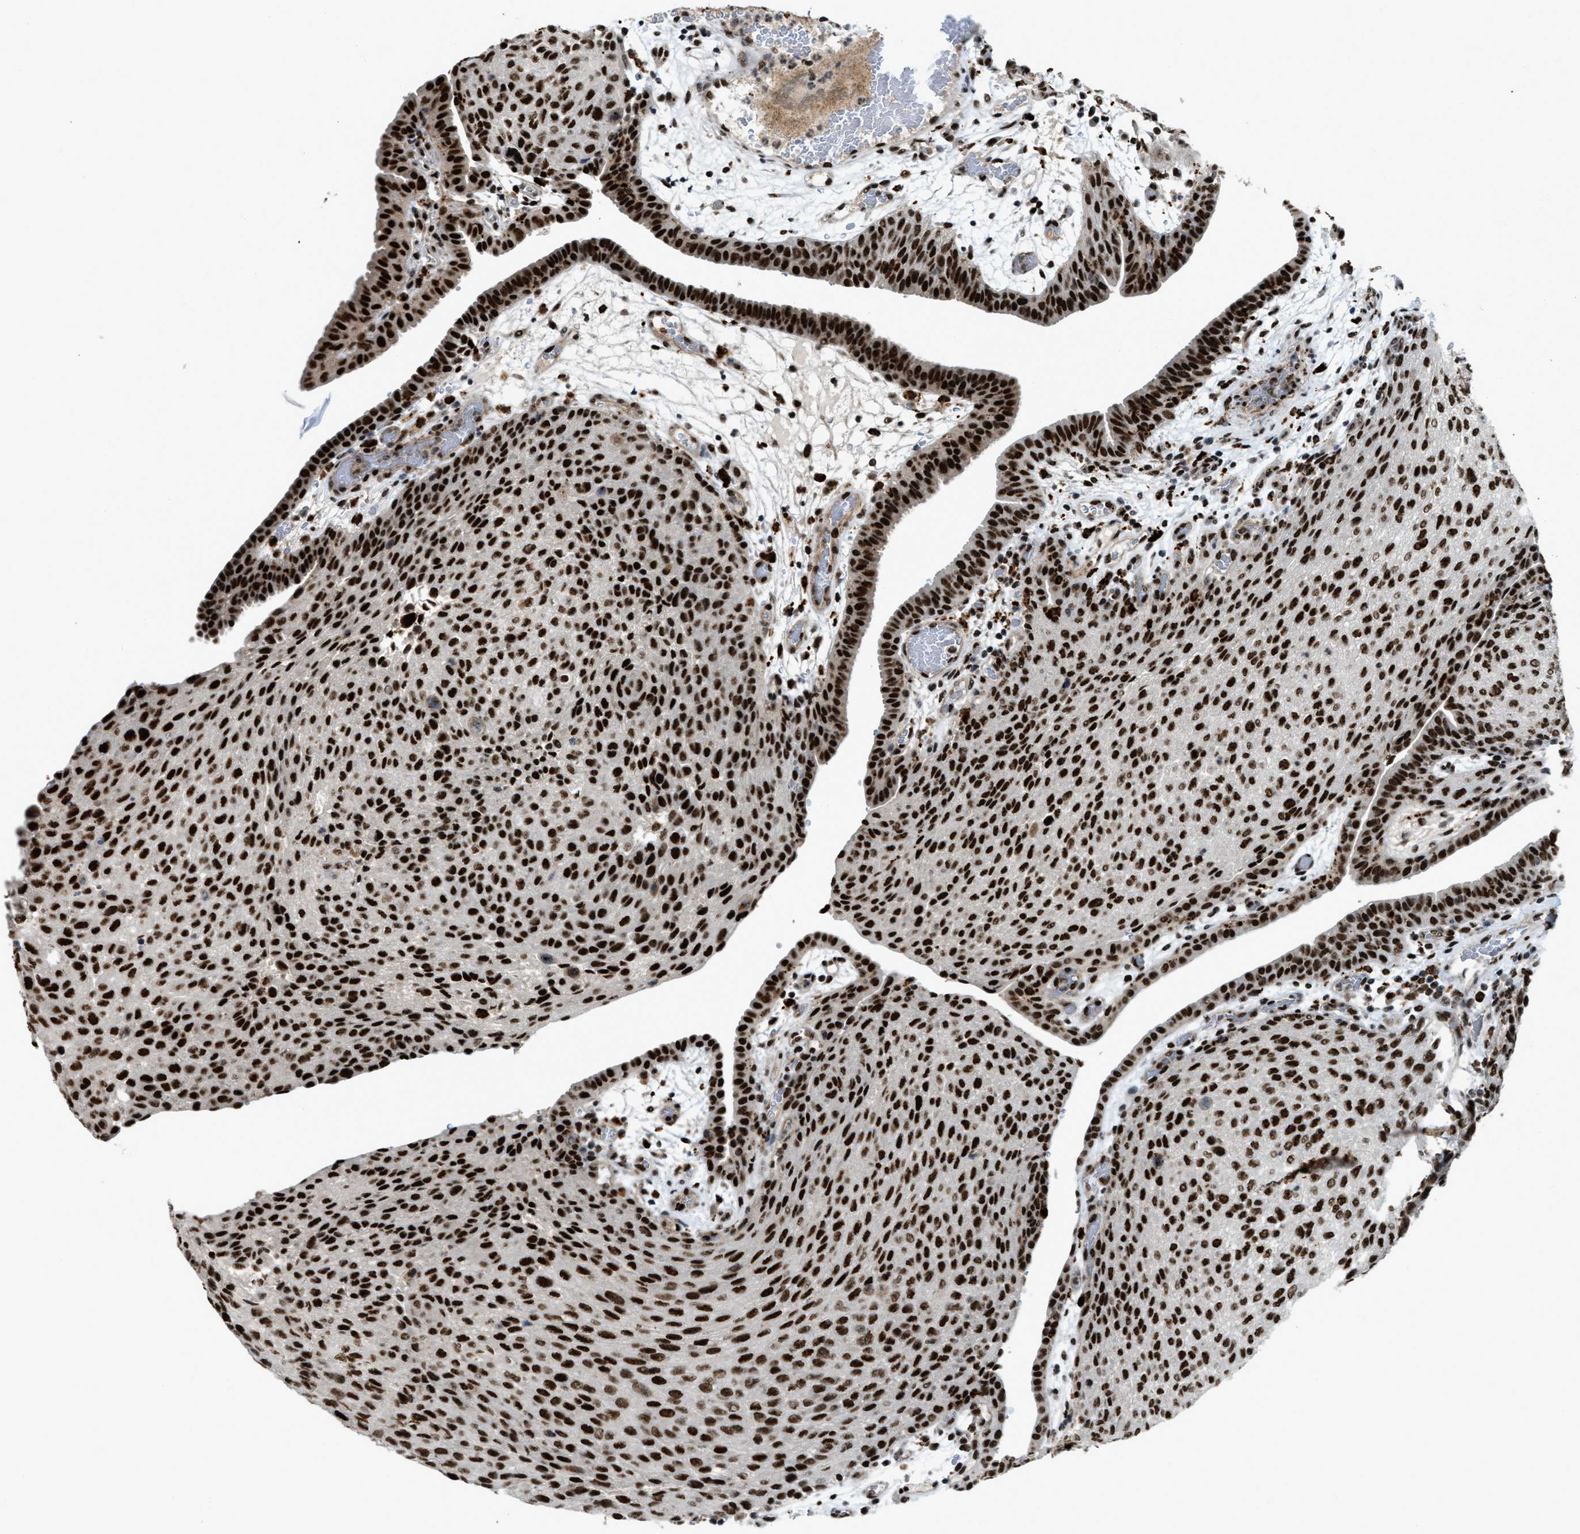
{"staining": {"intensity": "strong", "quantity": ">75%", "location": "nuclear"}, "tissue": "urothelial cancer", "cell_type": "Tumor cells", "image_type": "cancer", "snomed": [{"axis": "morphology", "description": "Urothelial carcinoma, Low grade"}, {"axis": "morphology", "description": "Urothelial carcinoma, High grade"}, {"axis": "topography", "description": "Urinary bladder"}], "caption": "Urothelial carcinoma (high-grade) stained with DAB immunohistochemistry (IHC) shows high levels of strong nuclear staining in about >75% of tumor cells.", "gene": "NUMA1", "patient": {"sex": "male", "age": 35}}